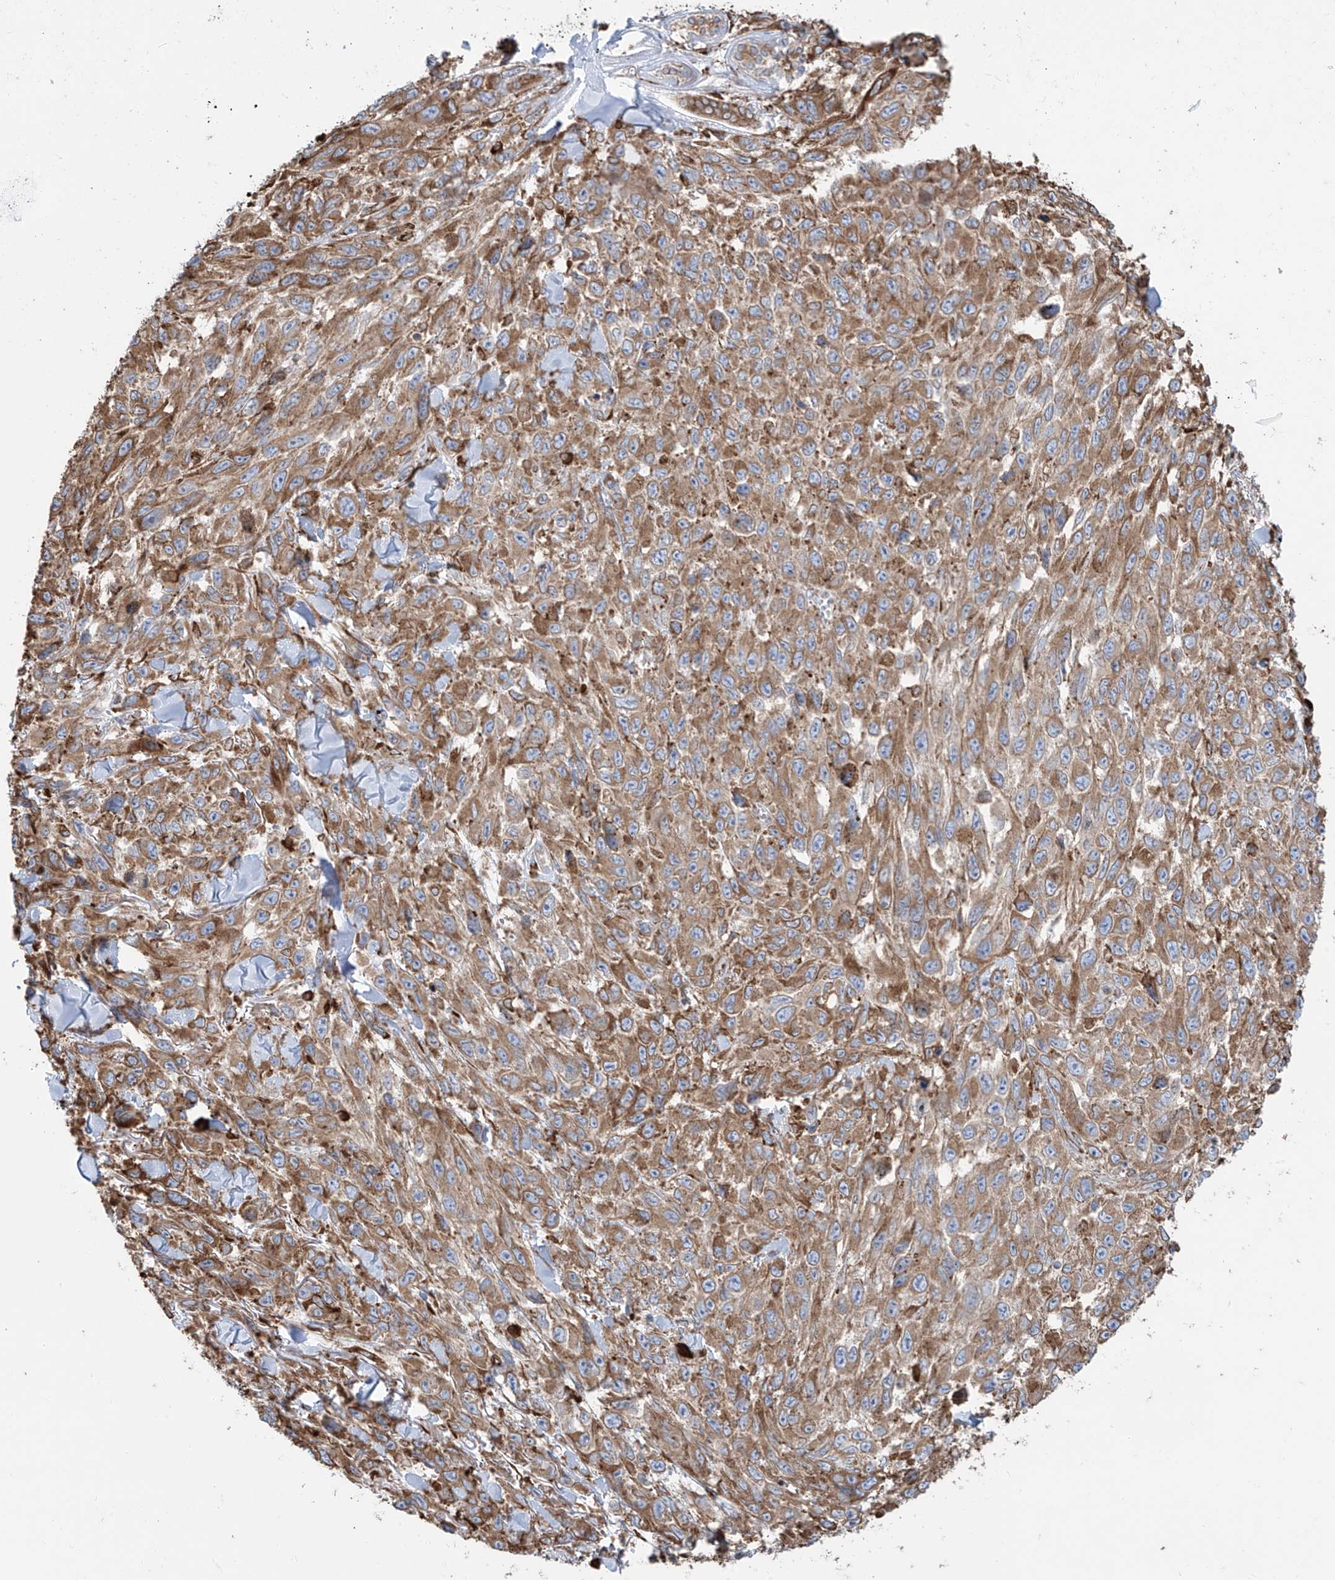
{"staining": {"intensity": "moderate", "quantity": ">75%", "location": "cytoplasmic/membranous"}, "tissue": "melanoma", "cell_type": "Tumor cells", "image_type": "cancer", "snomed": [{"axis": "morphology", "description": "Malignant melanoma, NOS"}, {"axis": "topography", "description": "Skin"}], "caption": "Immunohistochemistry (IHC) photomicrograph of neoplastic tissue: malignant melanoma stained using IHC shows medium levels of moderate protein expression localized specifically in the cytoplasmic/membranous of tumor cells, appearing as a cytoplasmic/membranous brown color.", "gene": "ZNF354C", "patient": {"sex": "female", "age": 96}}